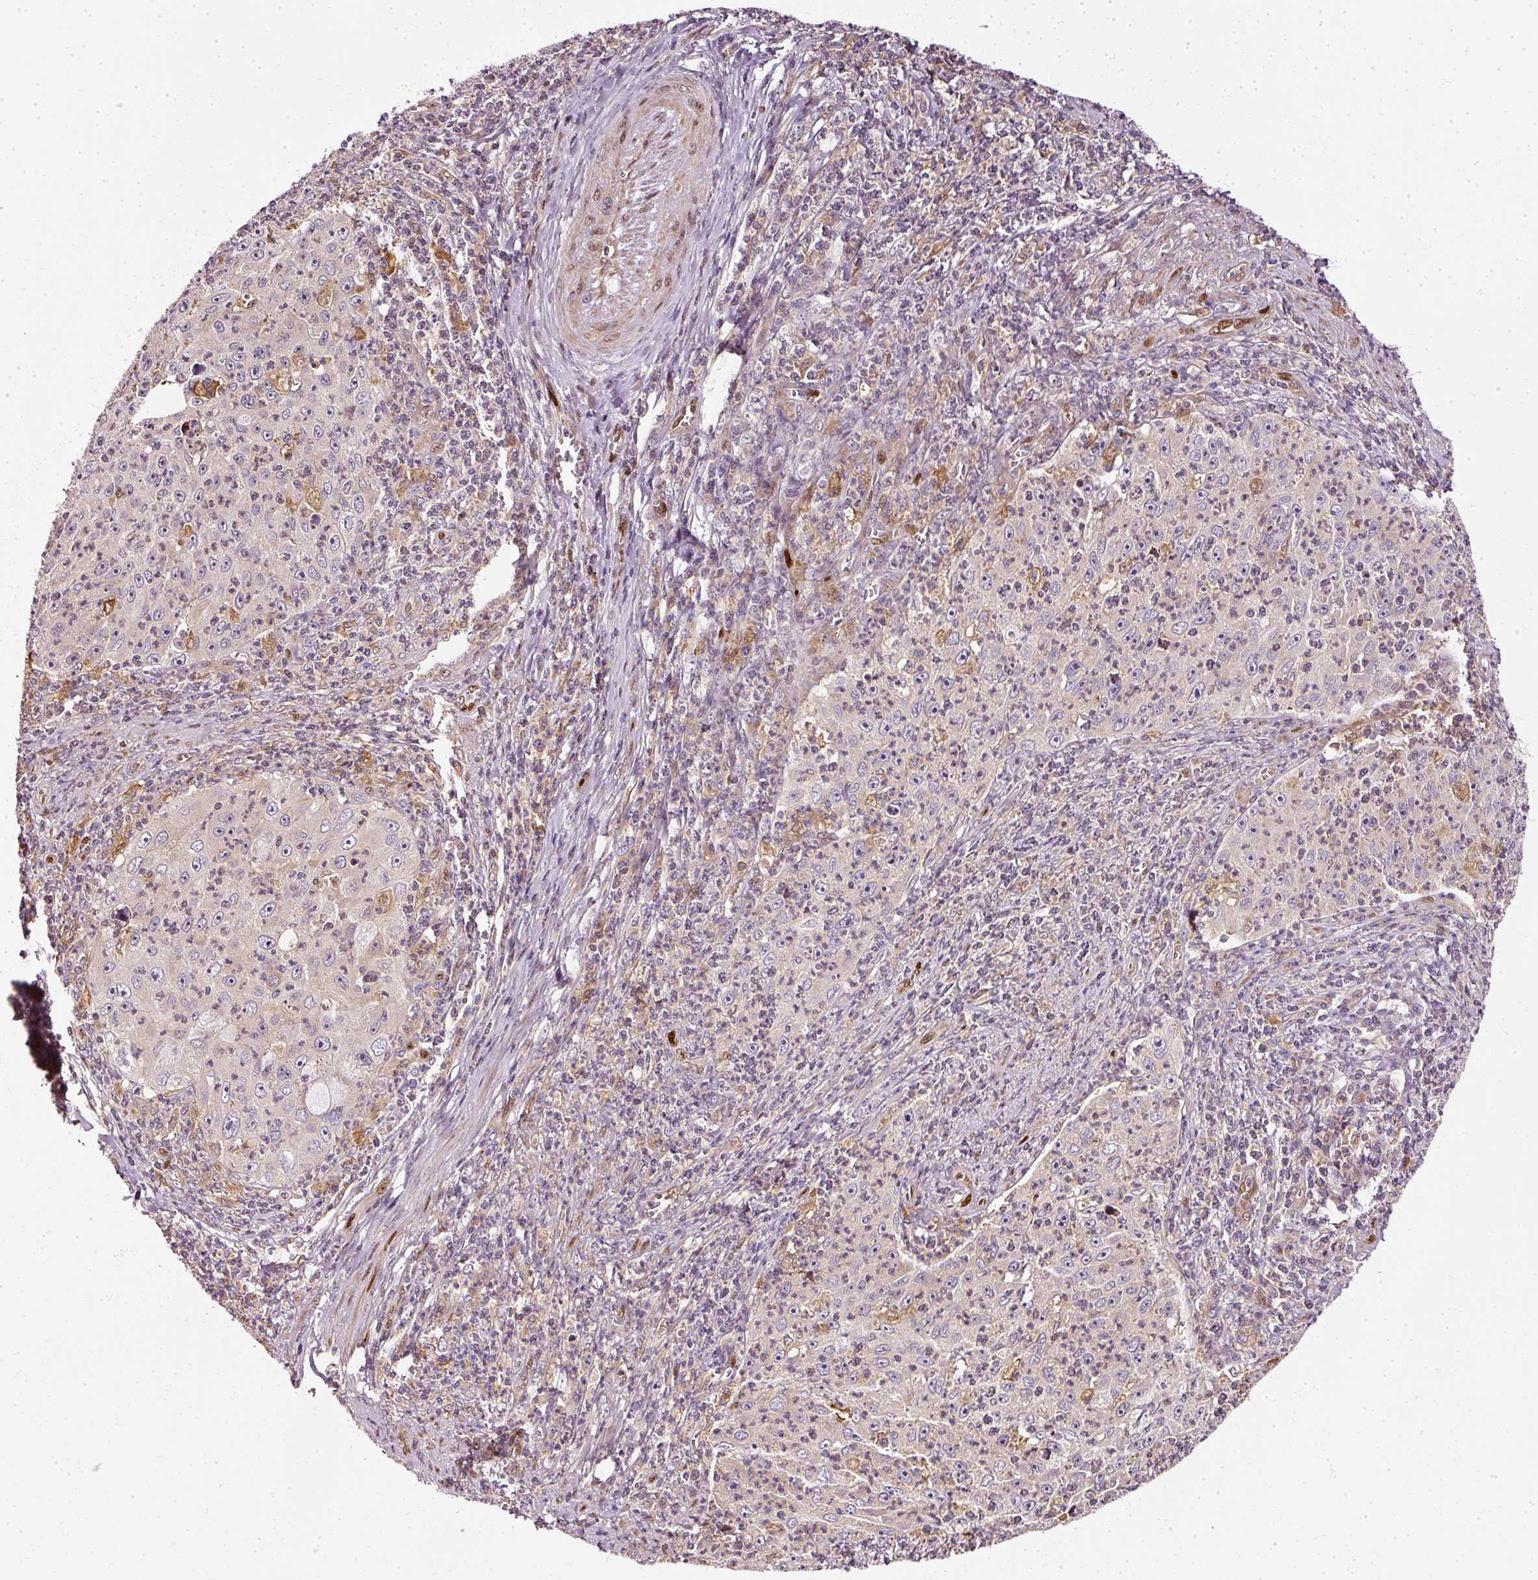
{"staining": {"intensity": "negative", "quantity": "none", "location": "none"}, "tissue": "cervical cancer", "cell_type": "Tumor cells", "image_type": "cancer", "snomed": [{"axis": "morphology", "description": "Squamous cell carcinoma, NOS"}, {"axis": "topography", "description": "Cervix"}], "caption": "This is an immunohistochemistry histopathology image of human cervical cancer (squamous cell carcinoma). There is no staining in tumor cells.", "gene": "NAPA", "patient": {"sex": "female", "age": 30}}